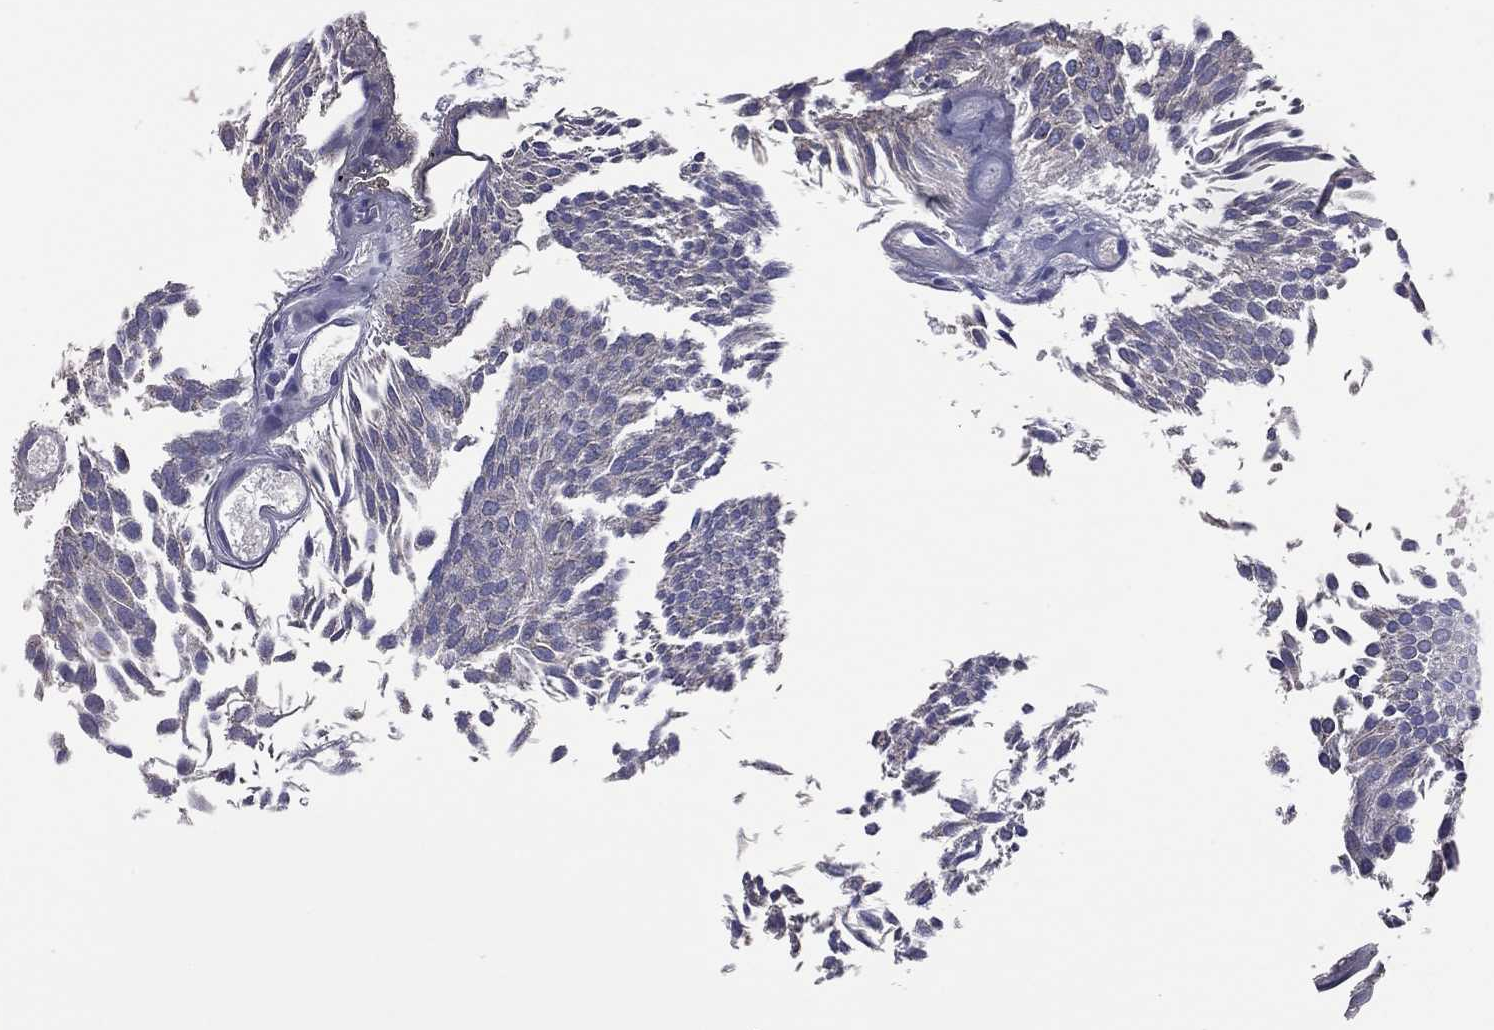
{"staining": {"intensity": "negative", "quantity": "none", "location": "none"}, "tissue": "urothelial cancer", "cell_type": "Tumor cells", "image_type": "cancer", "snomed": [{"axis": "morphology", "description": "Urothelial carcinoma, Low grade"}, {"axis": "topography", "description": "Urinary bladder"}], "caption": "High power microscopy micrograph of an IHC histopathology image of urothelial cancer, revealing no significant positivity in tumor cells.", "gene": "TSNARE1", "patient": {"sex": "male", "age": 63}}